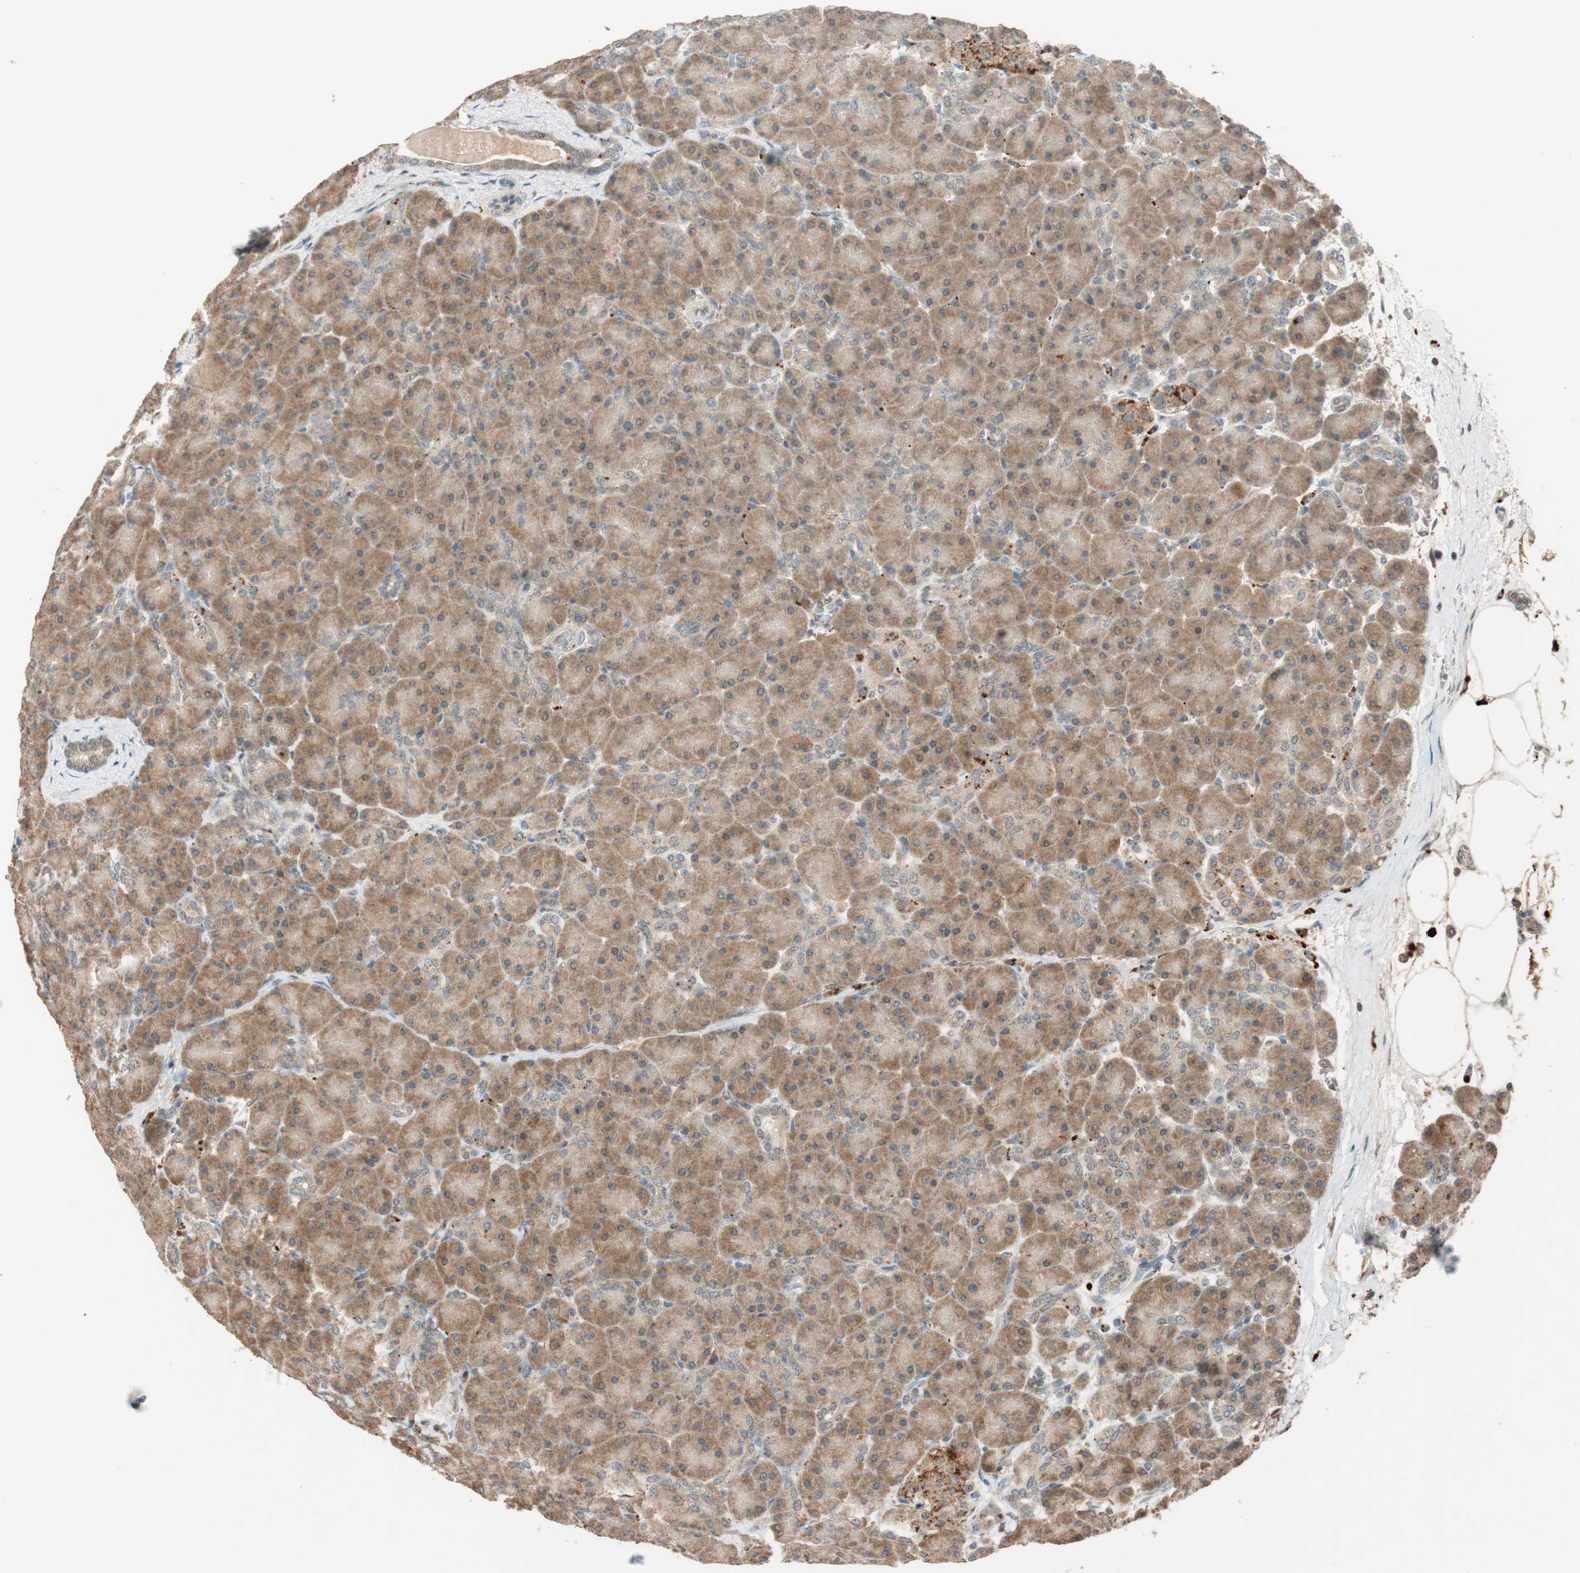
{"staining": {"intensity": "moderate", "quantity": ">75%", "location": "cytoplasmic/membranous"}, "tissue": "pancreas", "cell_type": "Exocrine glandular cells", "image_type": "normal", "snomed": [{"axis": "morphology", "description": "Normal tissue, NOS"}, {"axis": "topography", "description": "Pancreas"}], "caption": "High-magnification brightfield microscopy of normal pancreas stained with DAB (3,3'-diaminobenzidine) (brown) and counterstained with hematoxylin (blue). exocrine glandular cells exhibit moderate cytoplasmic/membranous expression is seen in about>75% of cells. (DAB (3,3'-diaminobenzidine) IHC with brightfield microscopy, high magnification).", "gene": "GLB1", "patient": {"sex": "male", "age": 66}}